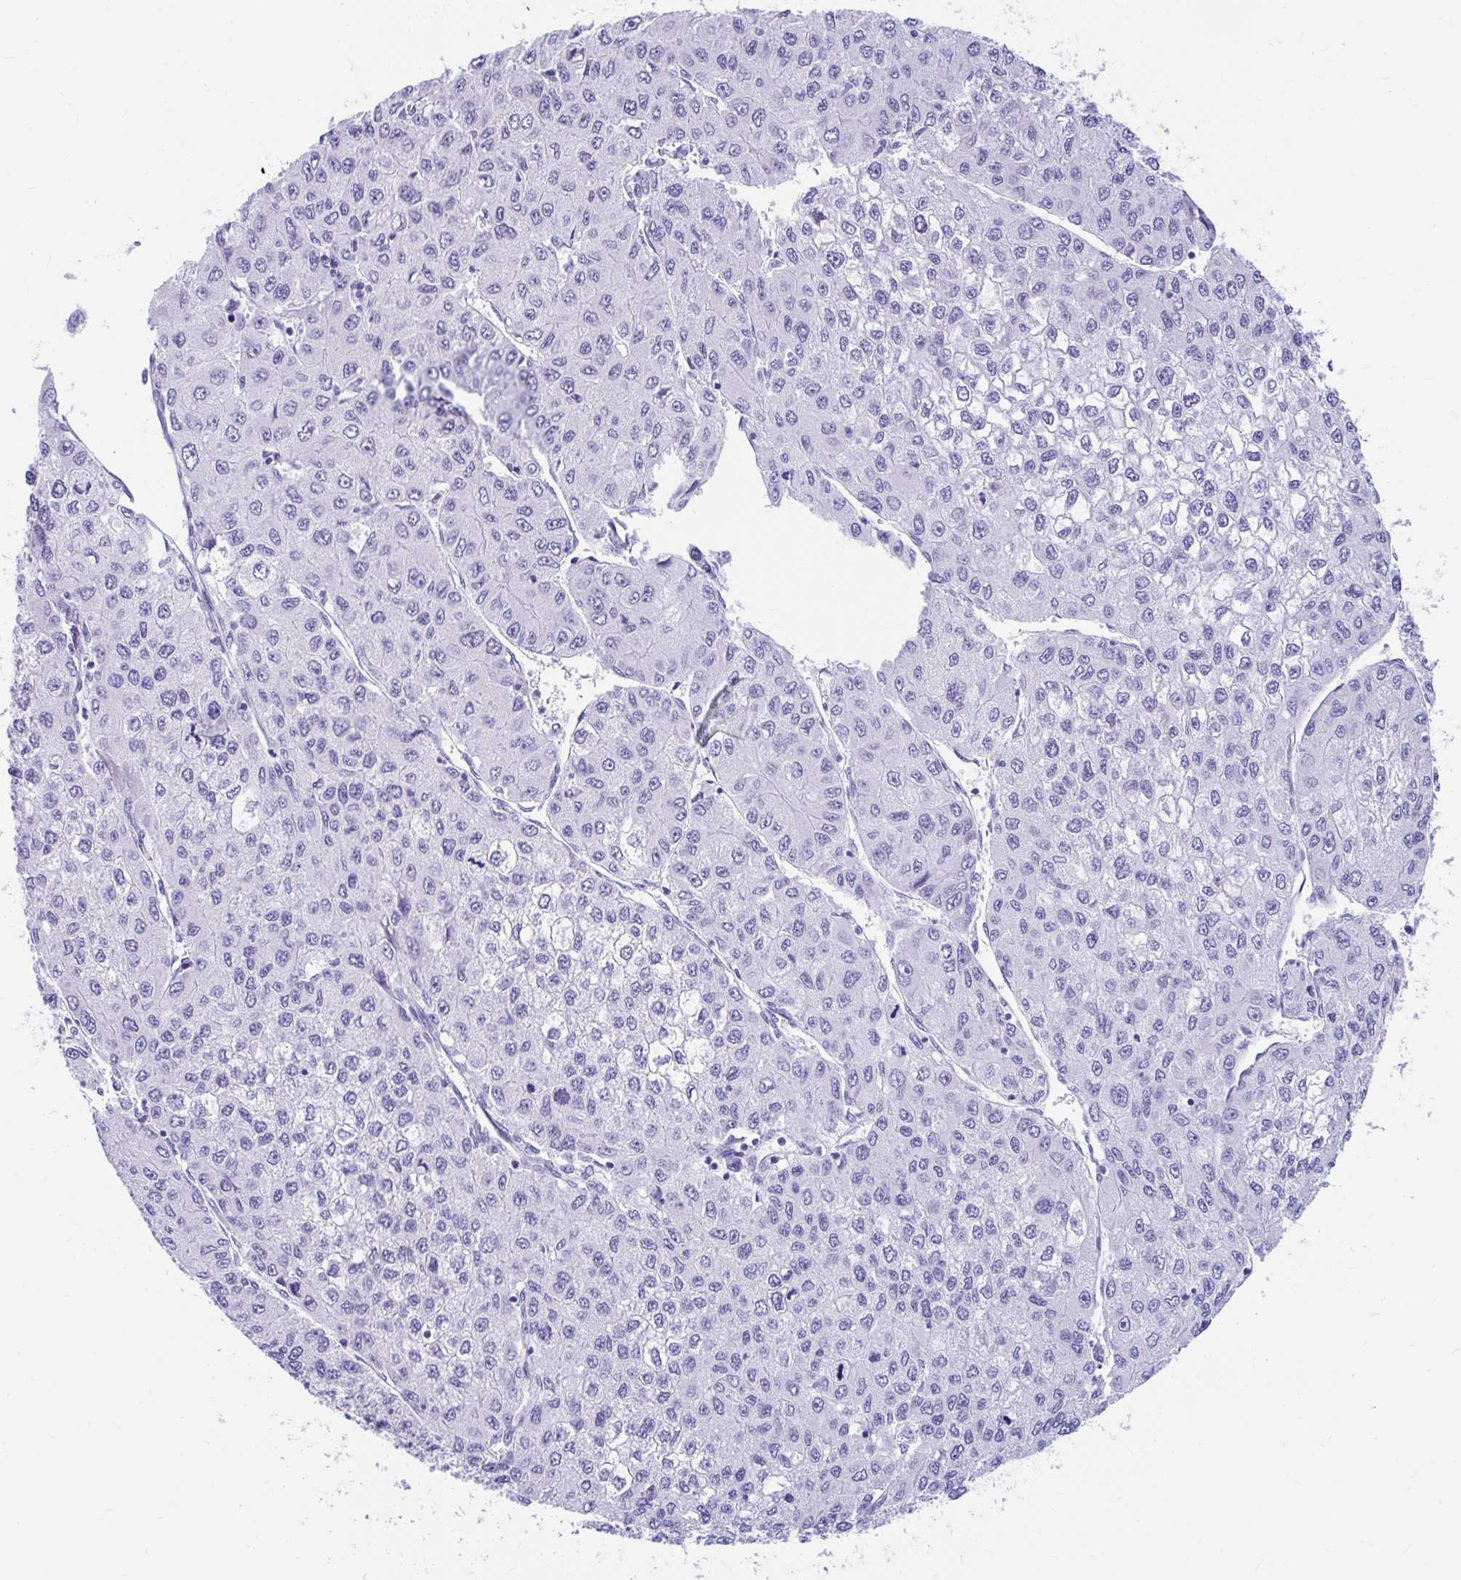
{"staining": {"intensity": "negative", "quantity": "none", "location": "none"}, "tissue": "liver cancer", "cell_type": "Tumor cells", "image_type": "cancer", "snomed": [{"axis": "morphology", "description": "Carcinoma, Hepatocellular, NOS"}, {"axis": "topography", "description": "Liver"}], "caption": "This is an IHC histopathology image of human liver cancer. There is no positivity in tumor cells.", "gene": "NSG2", "patient": {"sex": "female", "age": 66}}